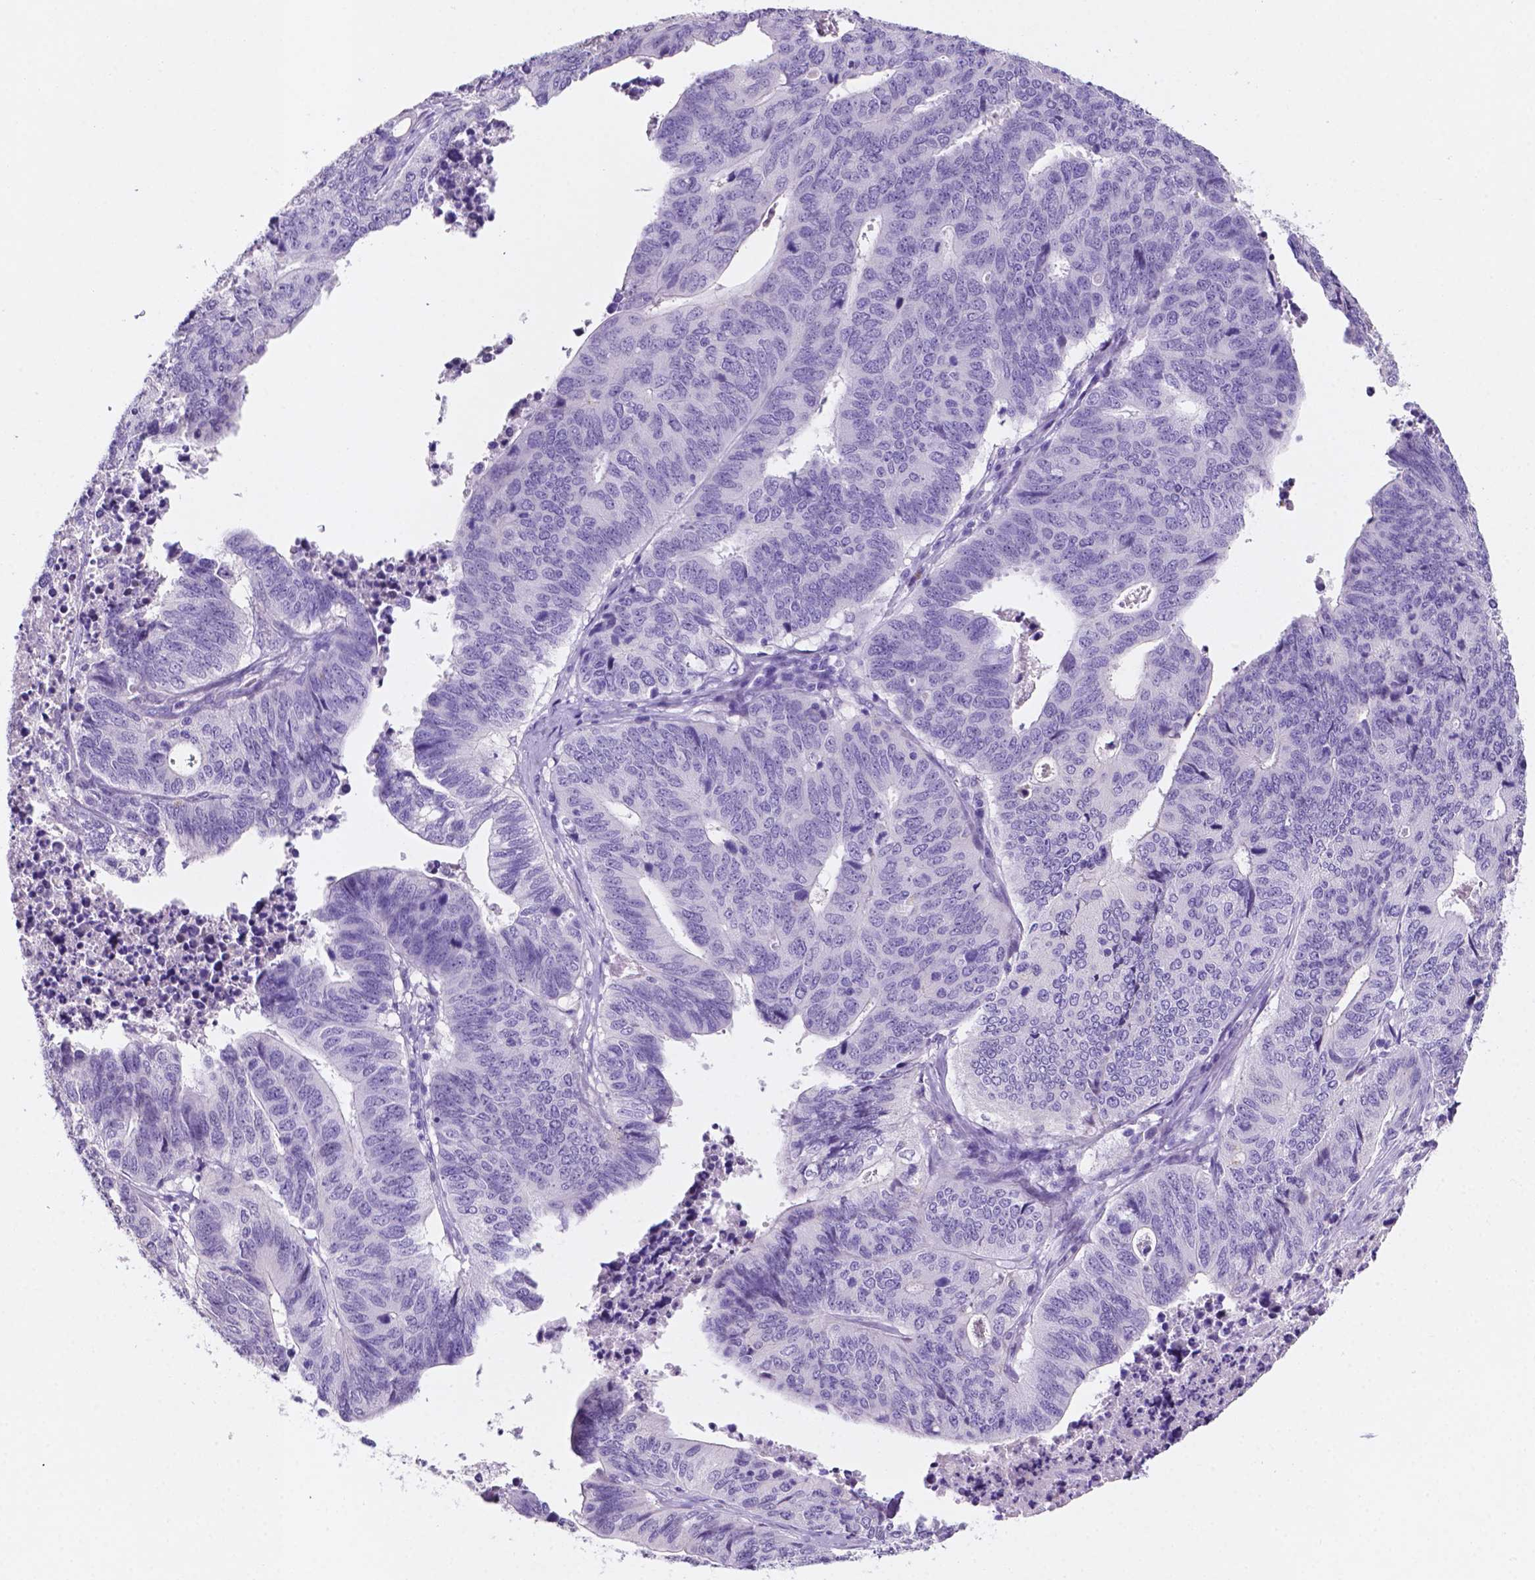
{"staining": {"intensity": "negative", "quantity": "none", "location": "none"}, "tissue": "stomach cancer", "cell_type": "Tumor cells", "image_type": "cancer", "snomed": [{"axis": "morphology", "description": "Adenocarcinoma, NOS"}, {"axis": "topography", "description": "Stomach, upper"}], "caption": "Human stomach cancer (adenocarcinoma) stained for a protein using IHC reveals no expression in tumor cells.", "gene": "EBLN2", "patient": {"sex": "female", "age": 67}}